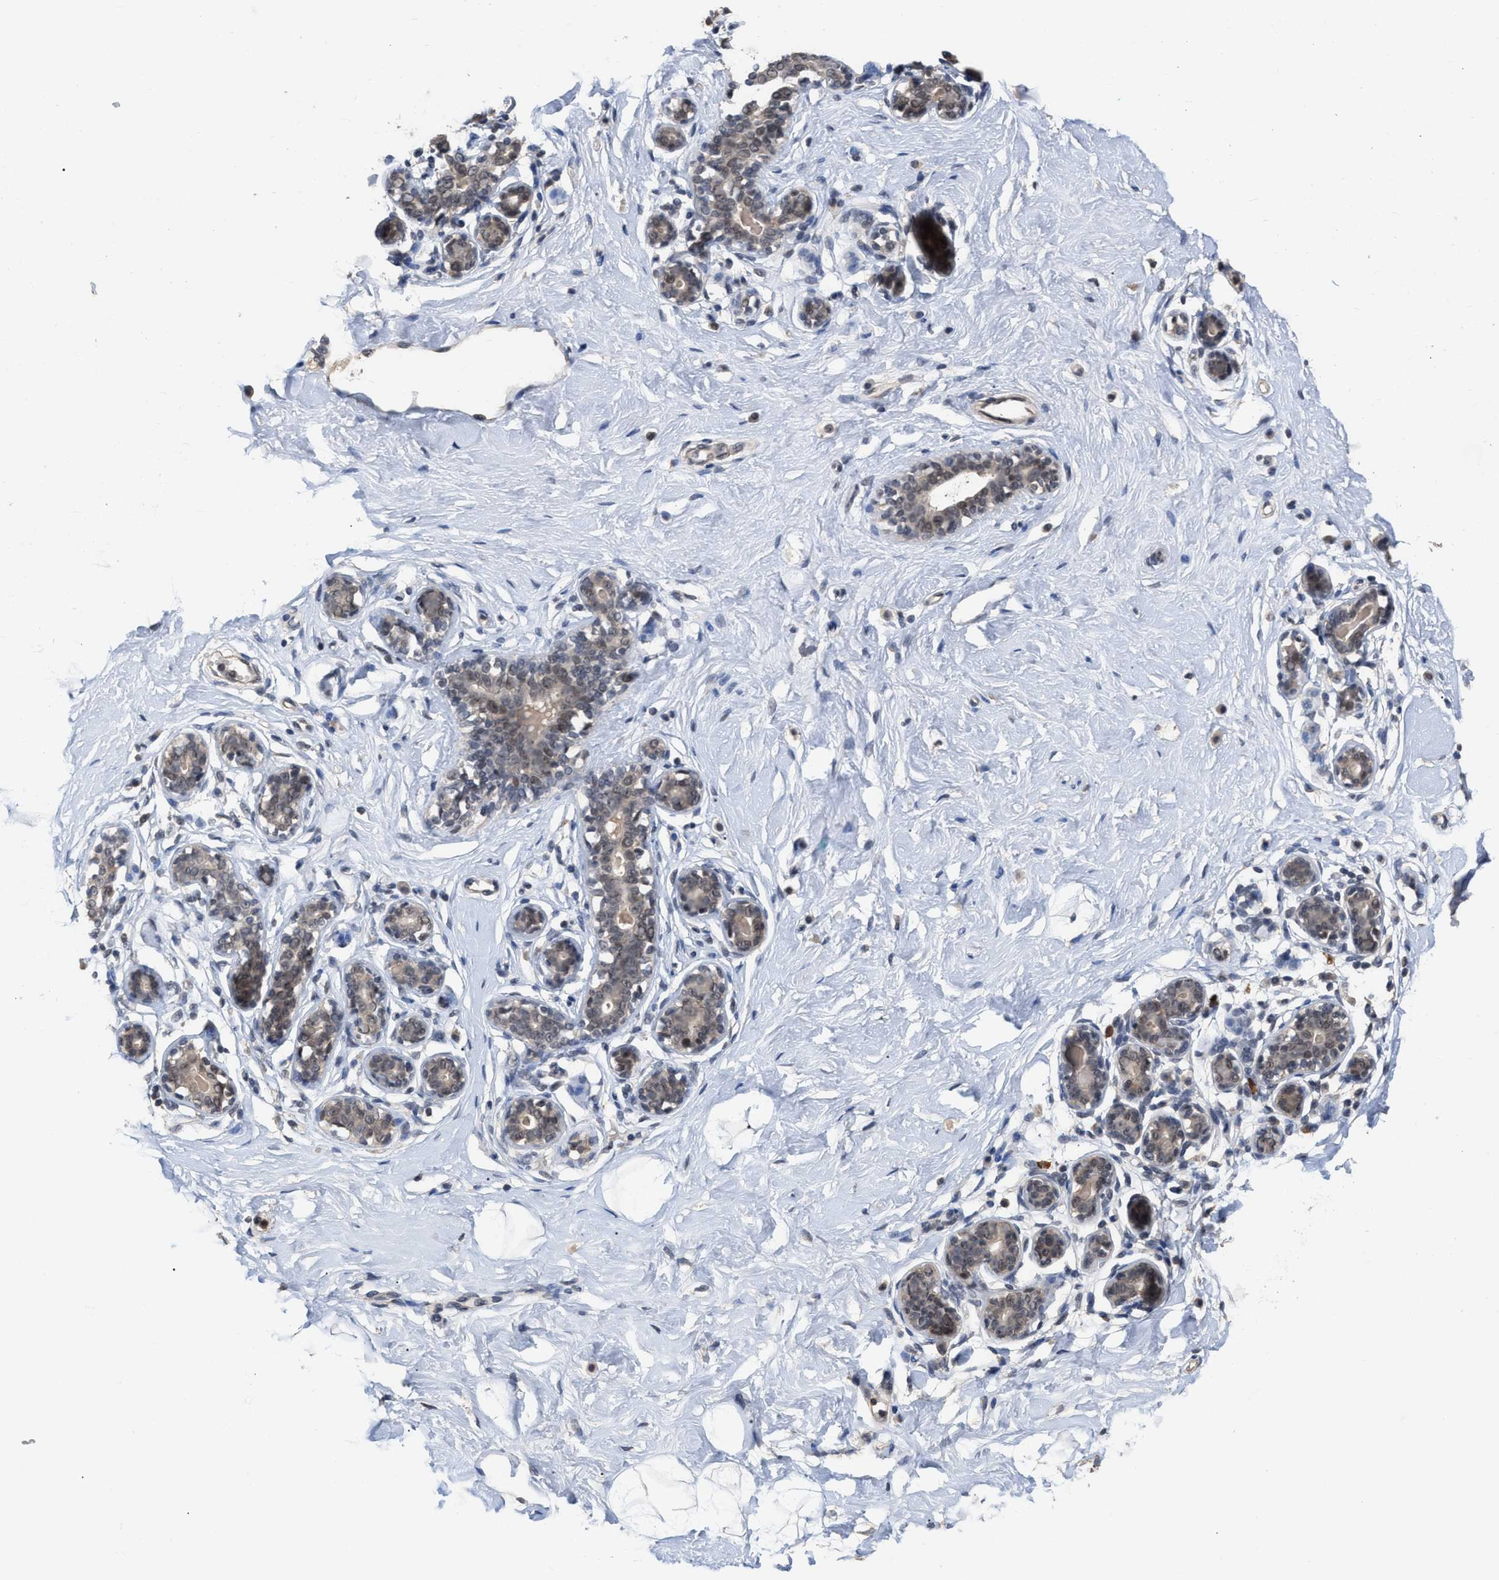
{"staining": {"intensity": "weak", "quantity": "25%-75%", "location": "cytoplasmic/membranous,nuclear"}, "tissue": "breast", "cell_type": "Adipocytes", "image_type": "normal", "snomed": [{"axis": "morphology", "description": "Normal tissue, NOS"}, {"axis": "topography", "description": "Breast"}], "caption": "Immunohistochemistry photomicrograph of normal breast stained for a protein (brown), which demonstrates low levels of weak cytoplasmic/membranous,nuclear expression in about 25%-75% of adipocytes.", "gene": "JAZF1", "patient": {"sex": "female", "age": 23}}